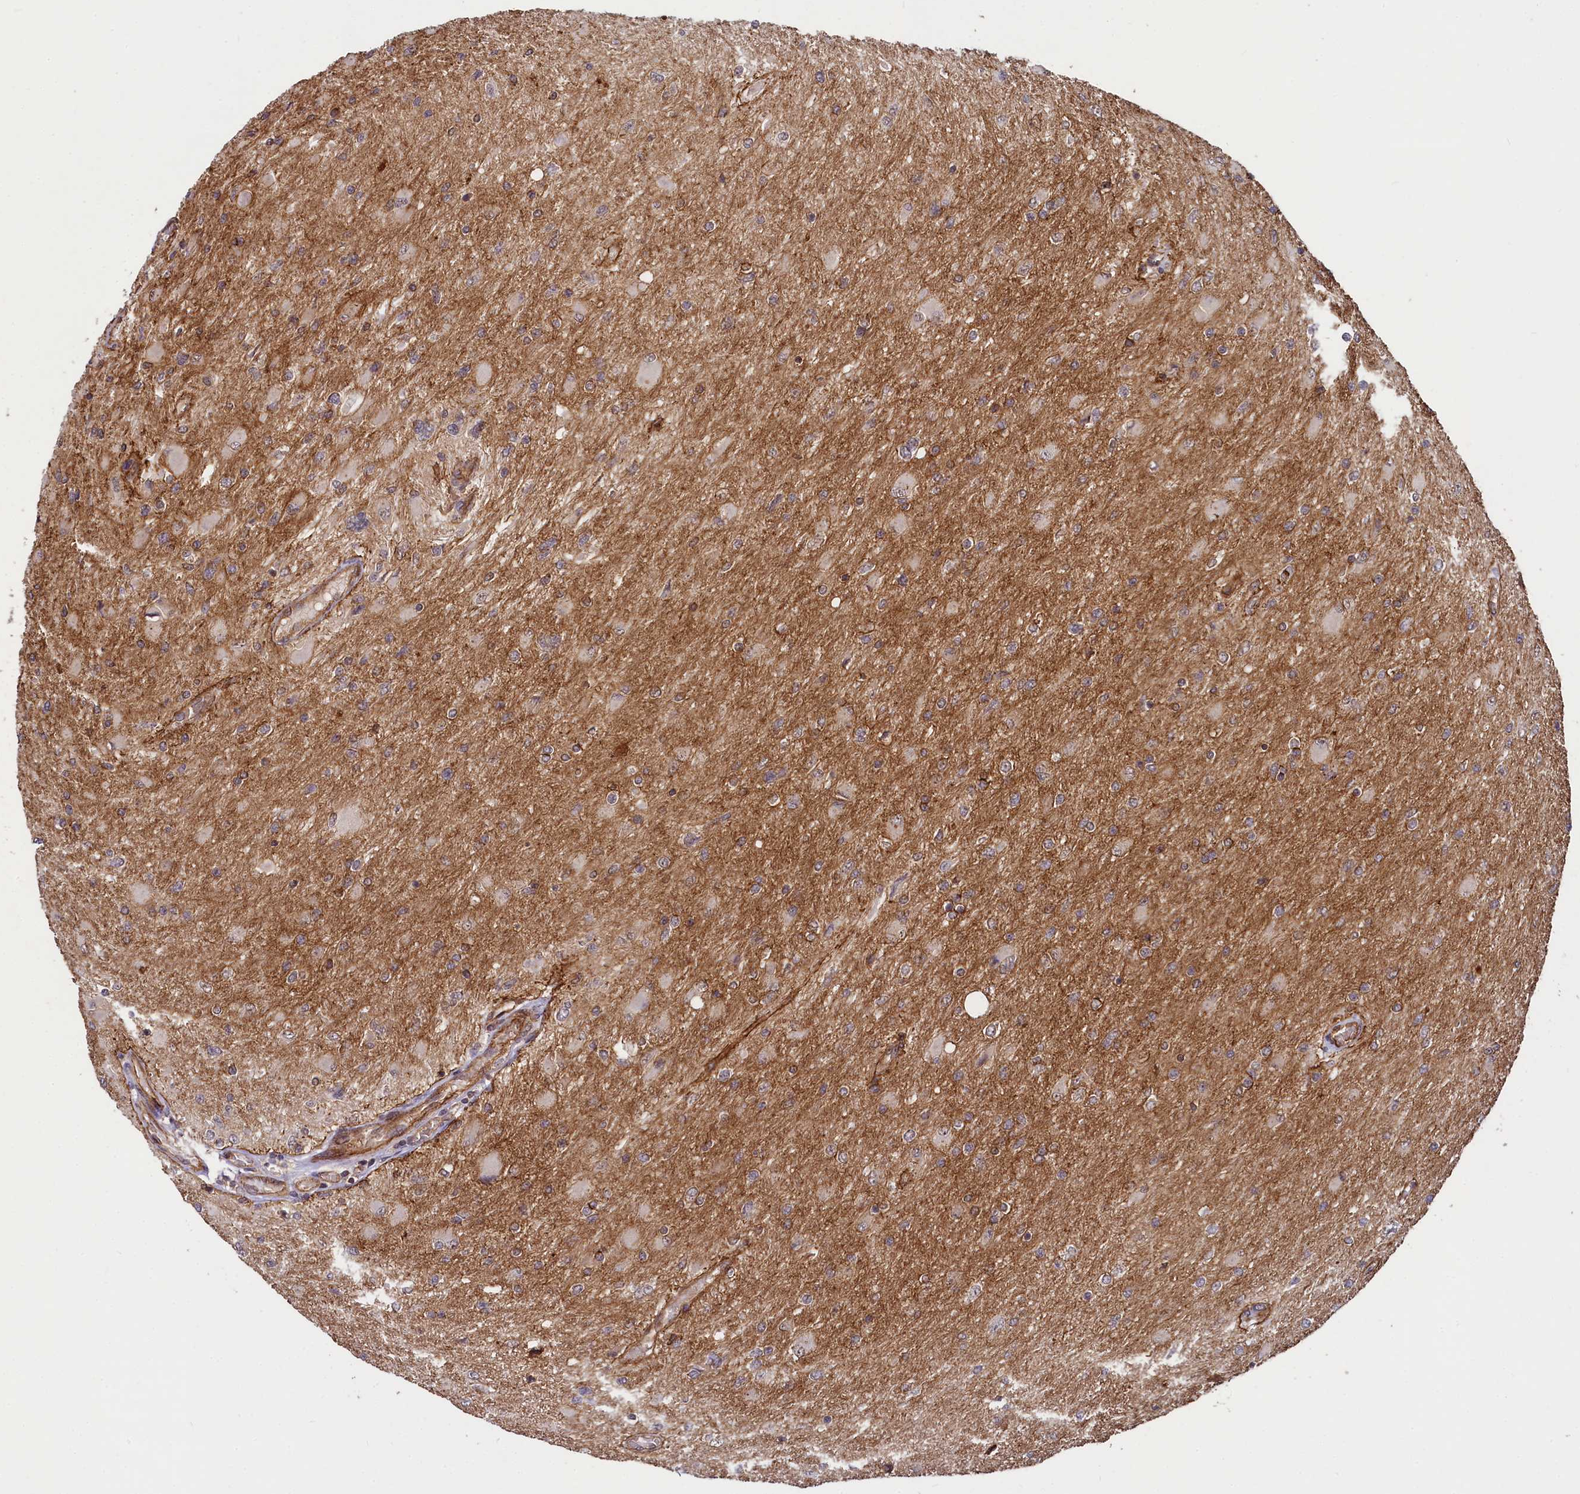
{"staining": {"intensity": "negative", "quantity": "none", "location": "none"}, "tissue": "glioma", "cell_type": "Tumor cells", "image_type": "cancer", "snomed": [{"axis": "morphology", "description": "Glioma, malignant, High grade"}, {"axis": "topography", "description": "Cerebral cortex"}], "caption": "Malignant glioma (high-grade) was stained to show a protein in brown. There is no significant staining in tumor cells.", "gene": "SVIP", "patient": {"sex": "female", "age": 36}}